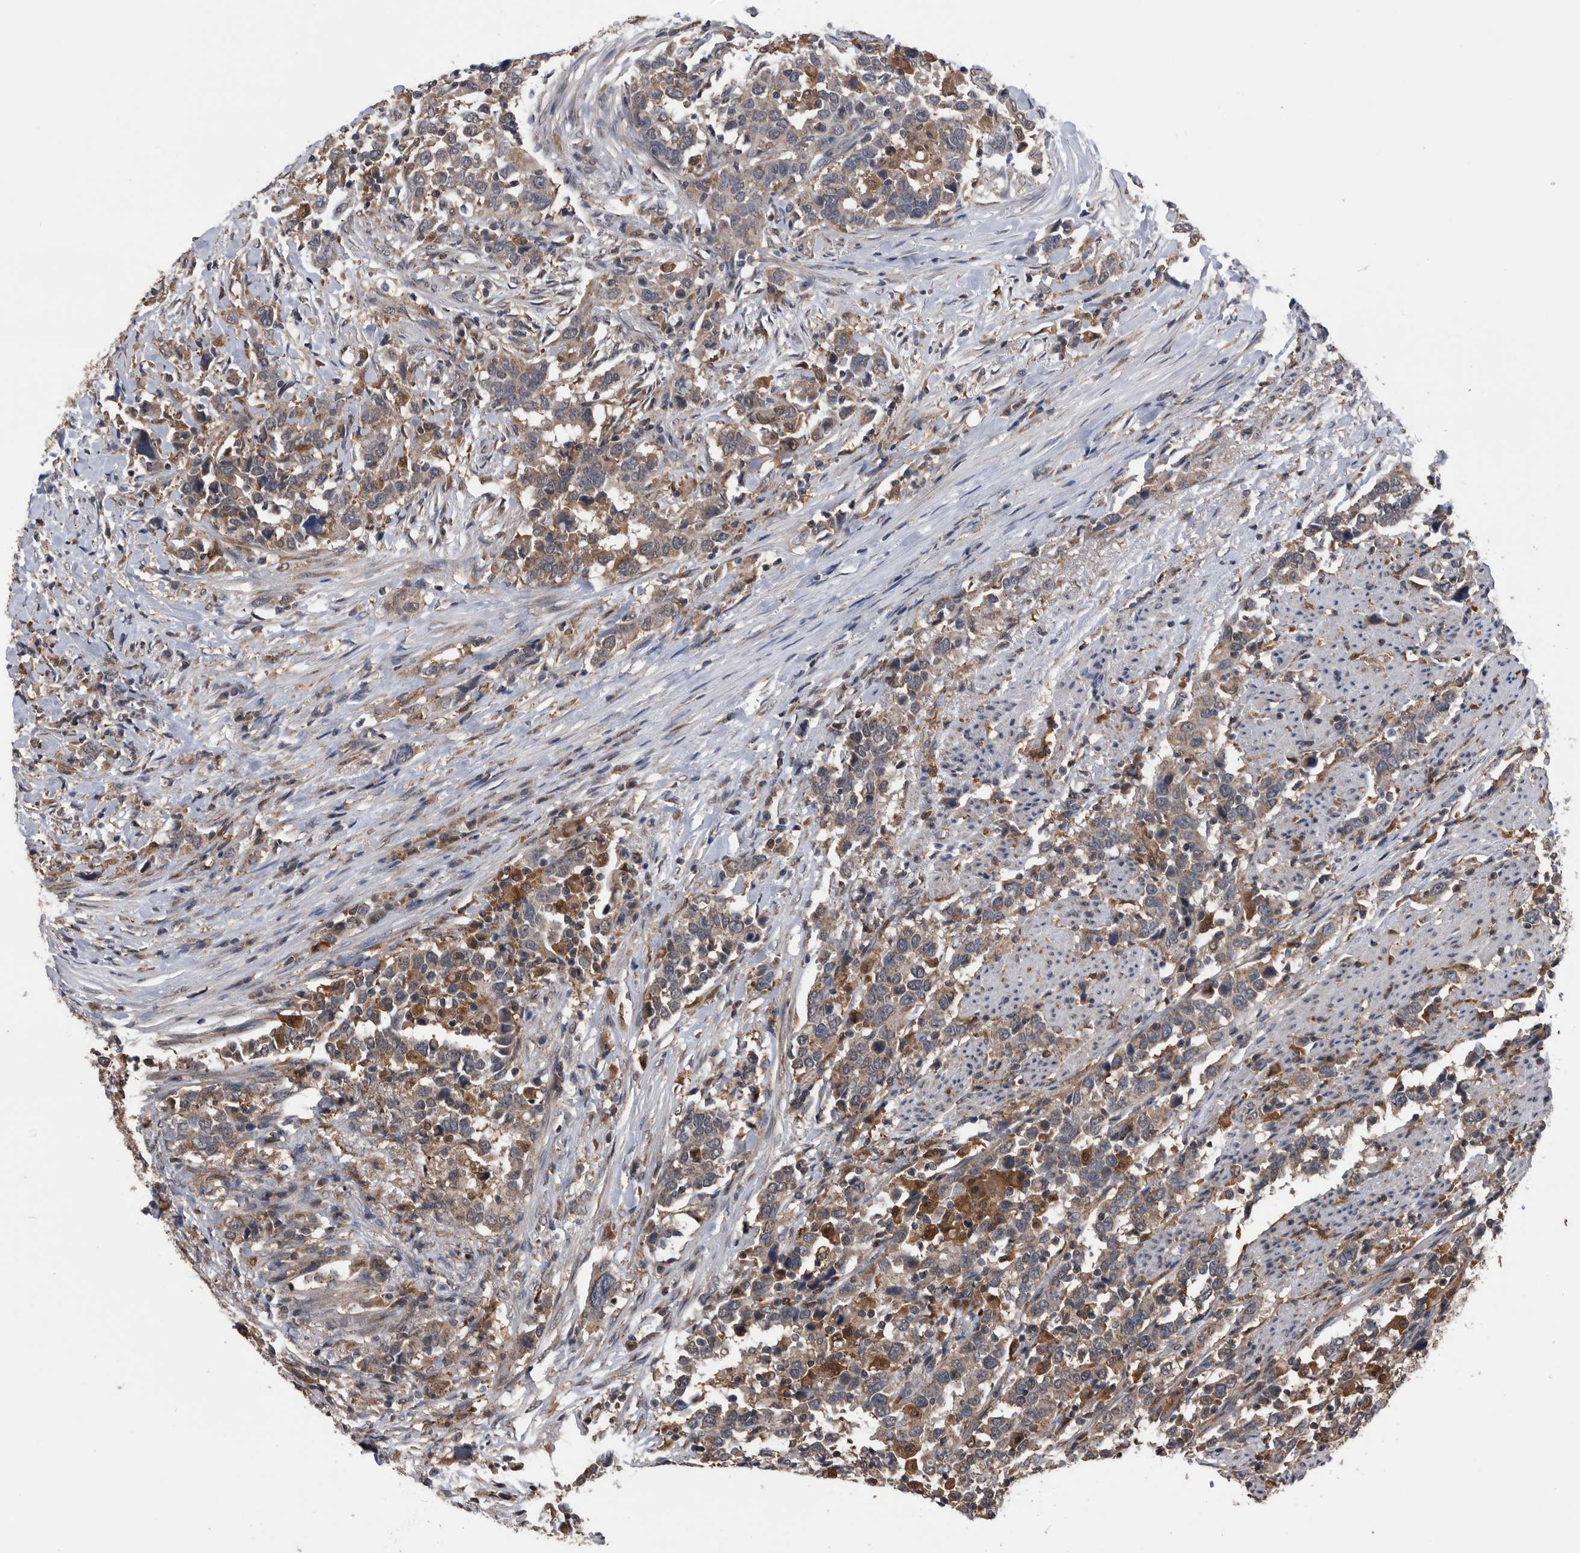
{"staining": {"intensity": "weak", "quantity": ">75%", "location": "cytoplasmic/membranous"}, "tissue": "urothelial cancer", "cell_type": "Tumor cells", "image_type": "cancer", "snomed": [{"axis": "morphology", "description": "Urothelial carcinoma, High grade"}, {"axis": "topography", "description": "Urinary bladder"}], "caption": "Protein analysis of urothelial cancer tissue reveals weak cytoplasmic/membranous staining in approximately >75% of tumor cells.", "gene": "NRBP1", "patient": {"sex": "male", "age": 61}}